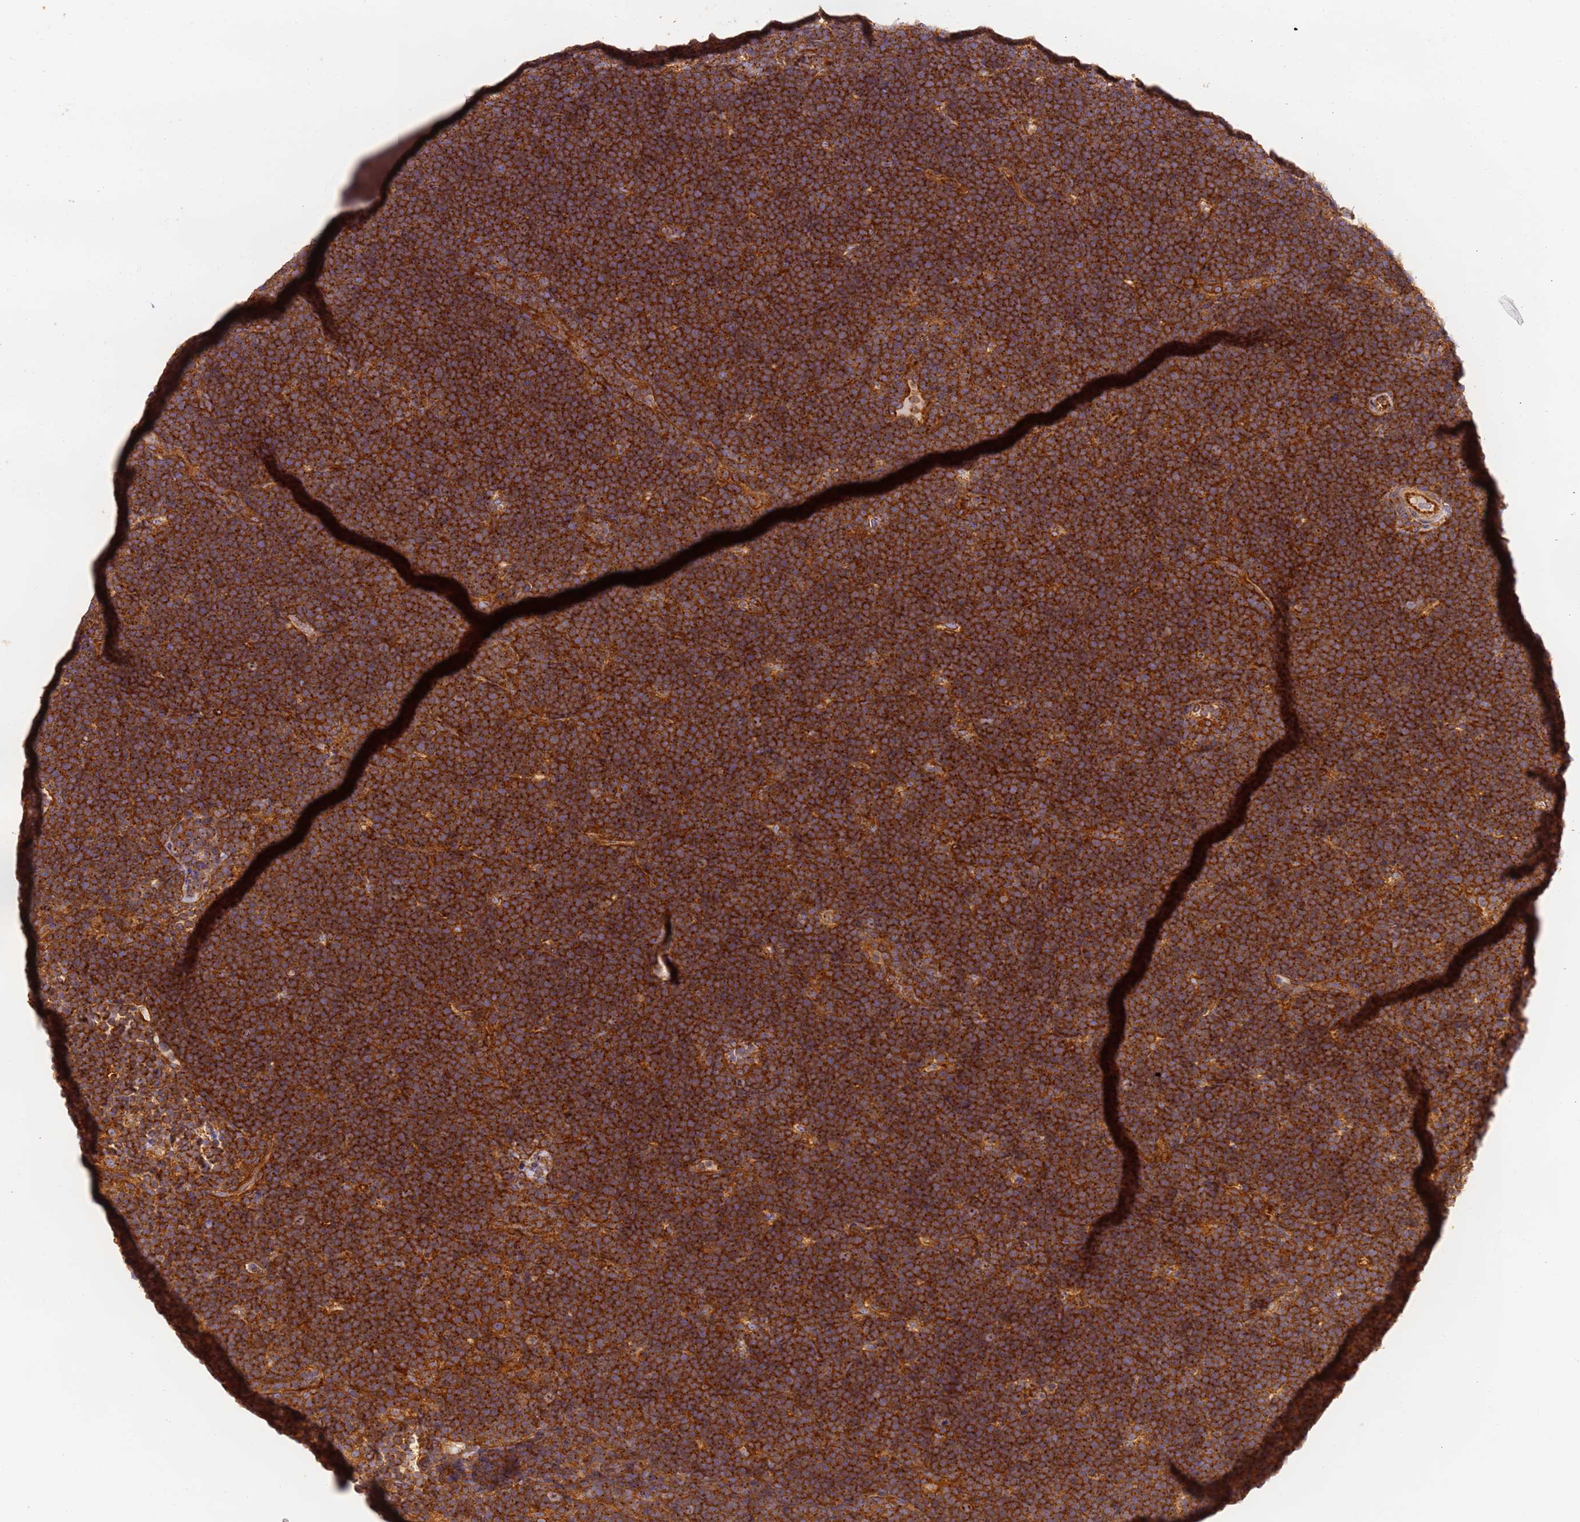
{"staining": {"intensity": "strong", "quantity": ">75%", "location": "cytoplasmic/membranous"}, "tissue": "lymphoma", "cell_type": "Tumor cells", "image_type": "cancer", "snomed": [{"axis": "morphology", "description": "Malignant lymphoma, non-Hodgkin's type, High grade"}, {"axis": "topography", "description": "Lymph node"}], "caption": "Immunohistochemical staining of human high-grade malignant lymphoma, non-Hodgkin's type shows high levels of strong cytoplasmic/membranous protein positivity in about >75% of tumor cells. Ihc stains the protein in brown and the nuclei are stained blue.", "gene": "DYNC1I2", "patient": {"sex": "male", "age": 13}}